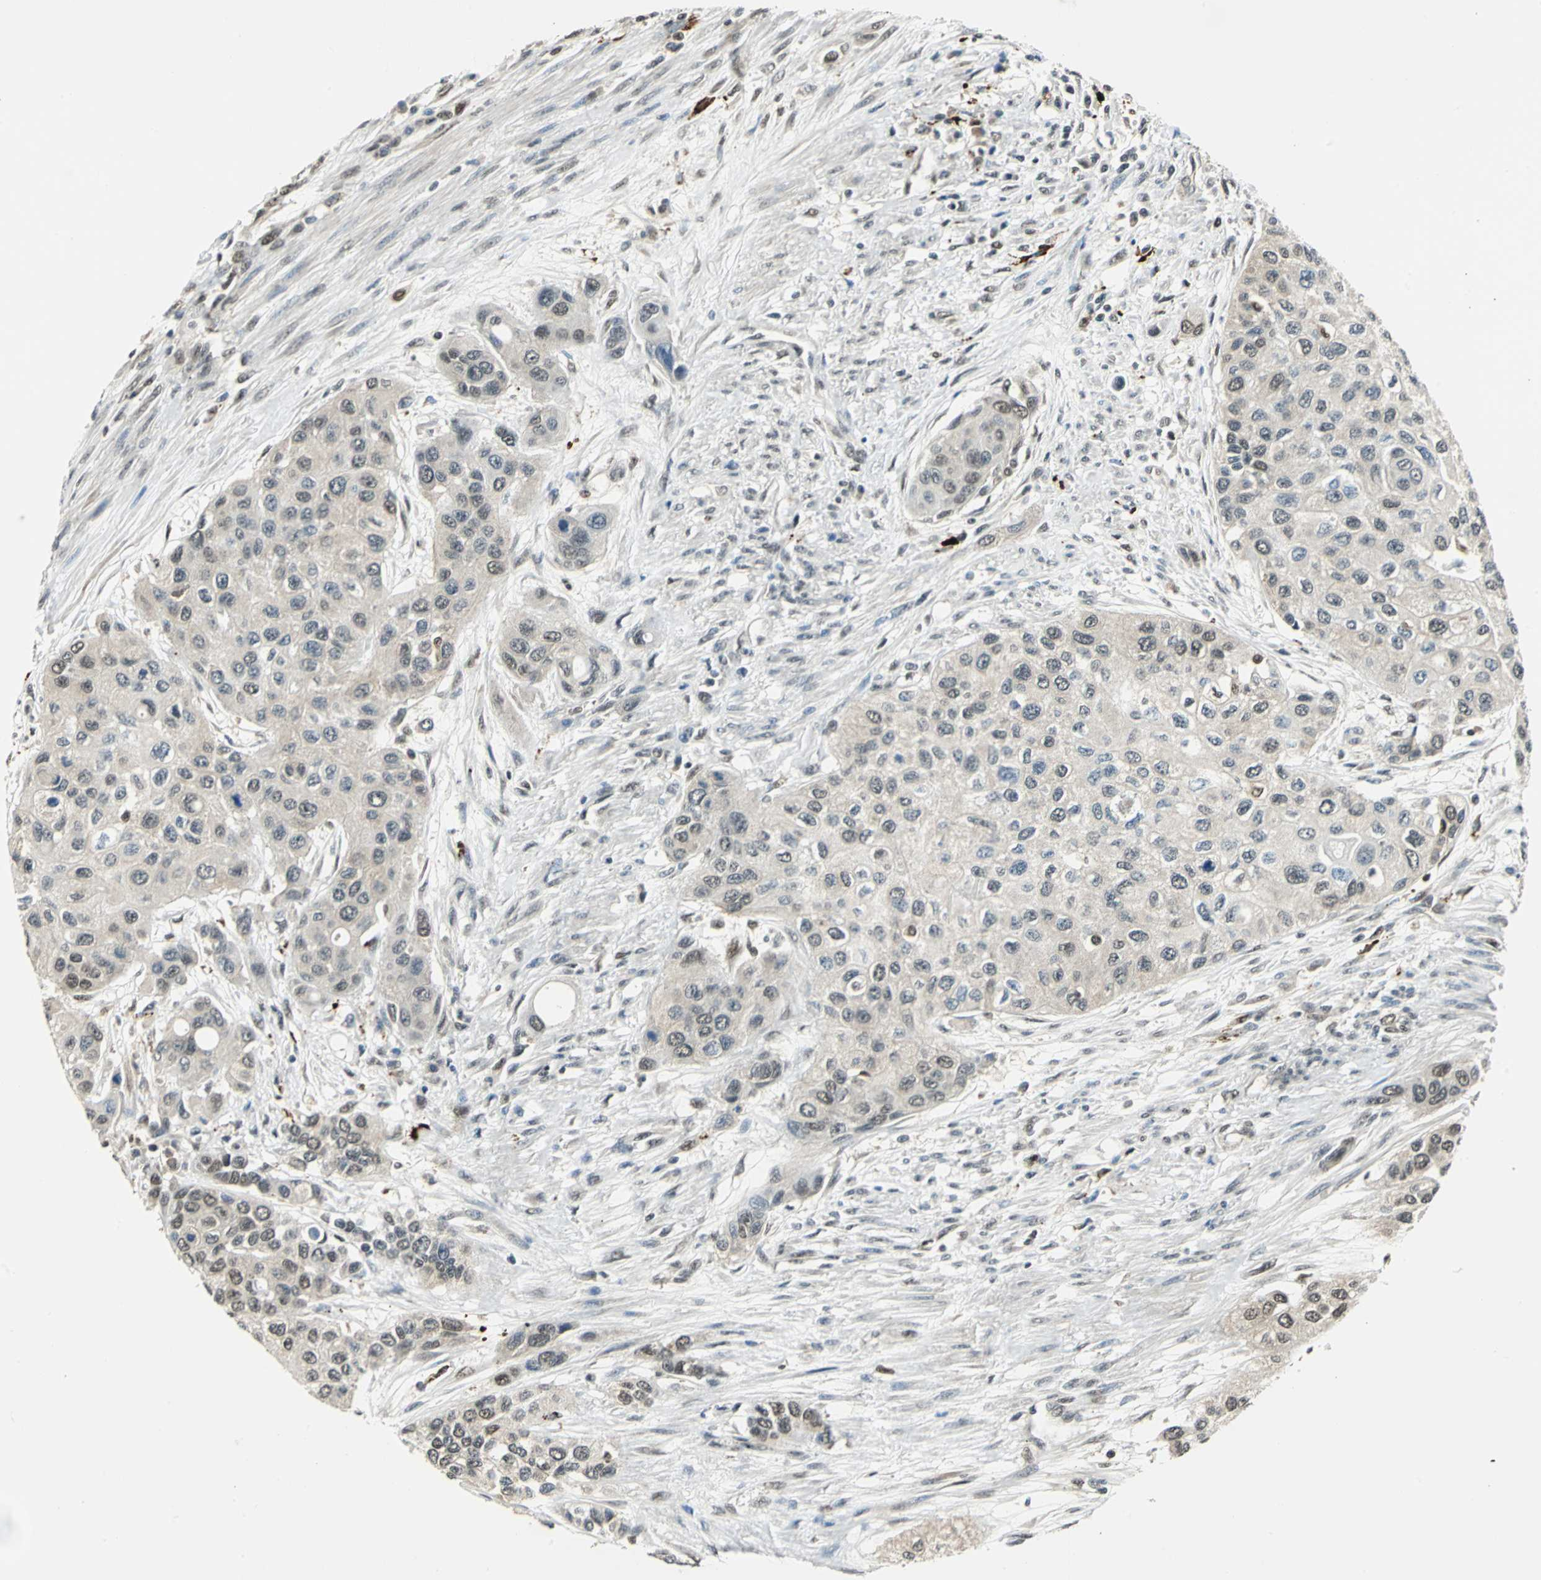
{"staining": {"intensity": "weak", "quantity": "25%-75%", "location": "cytoplasmic/membranous,nuclear"}, "tissue": "urothelial cancer", "cell_type": "Tumor cells", "image_type": "cancer", "snomed": [{"axis": "morphology", "description": "Urothelial carcinoma, High grade"}, {"axis": "topography", "description": "Urinary bladder"}], "caption": "Urothelial cancer stained with a protein marker displays weak staining in tumor cells.", "gene": "PPP1R13L", "patient": {"sex": "female", "age": 56}}